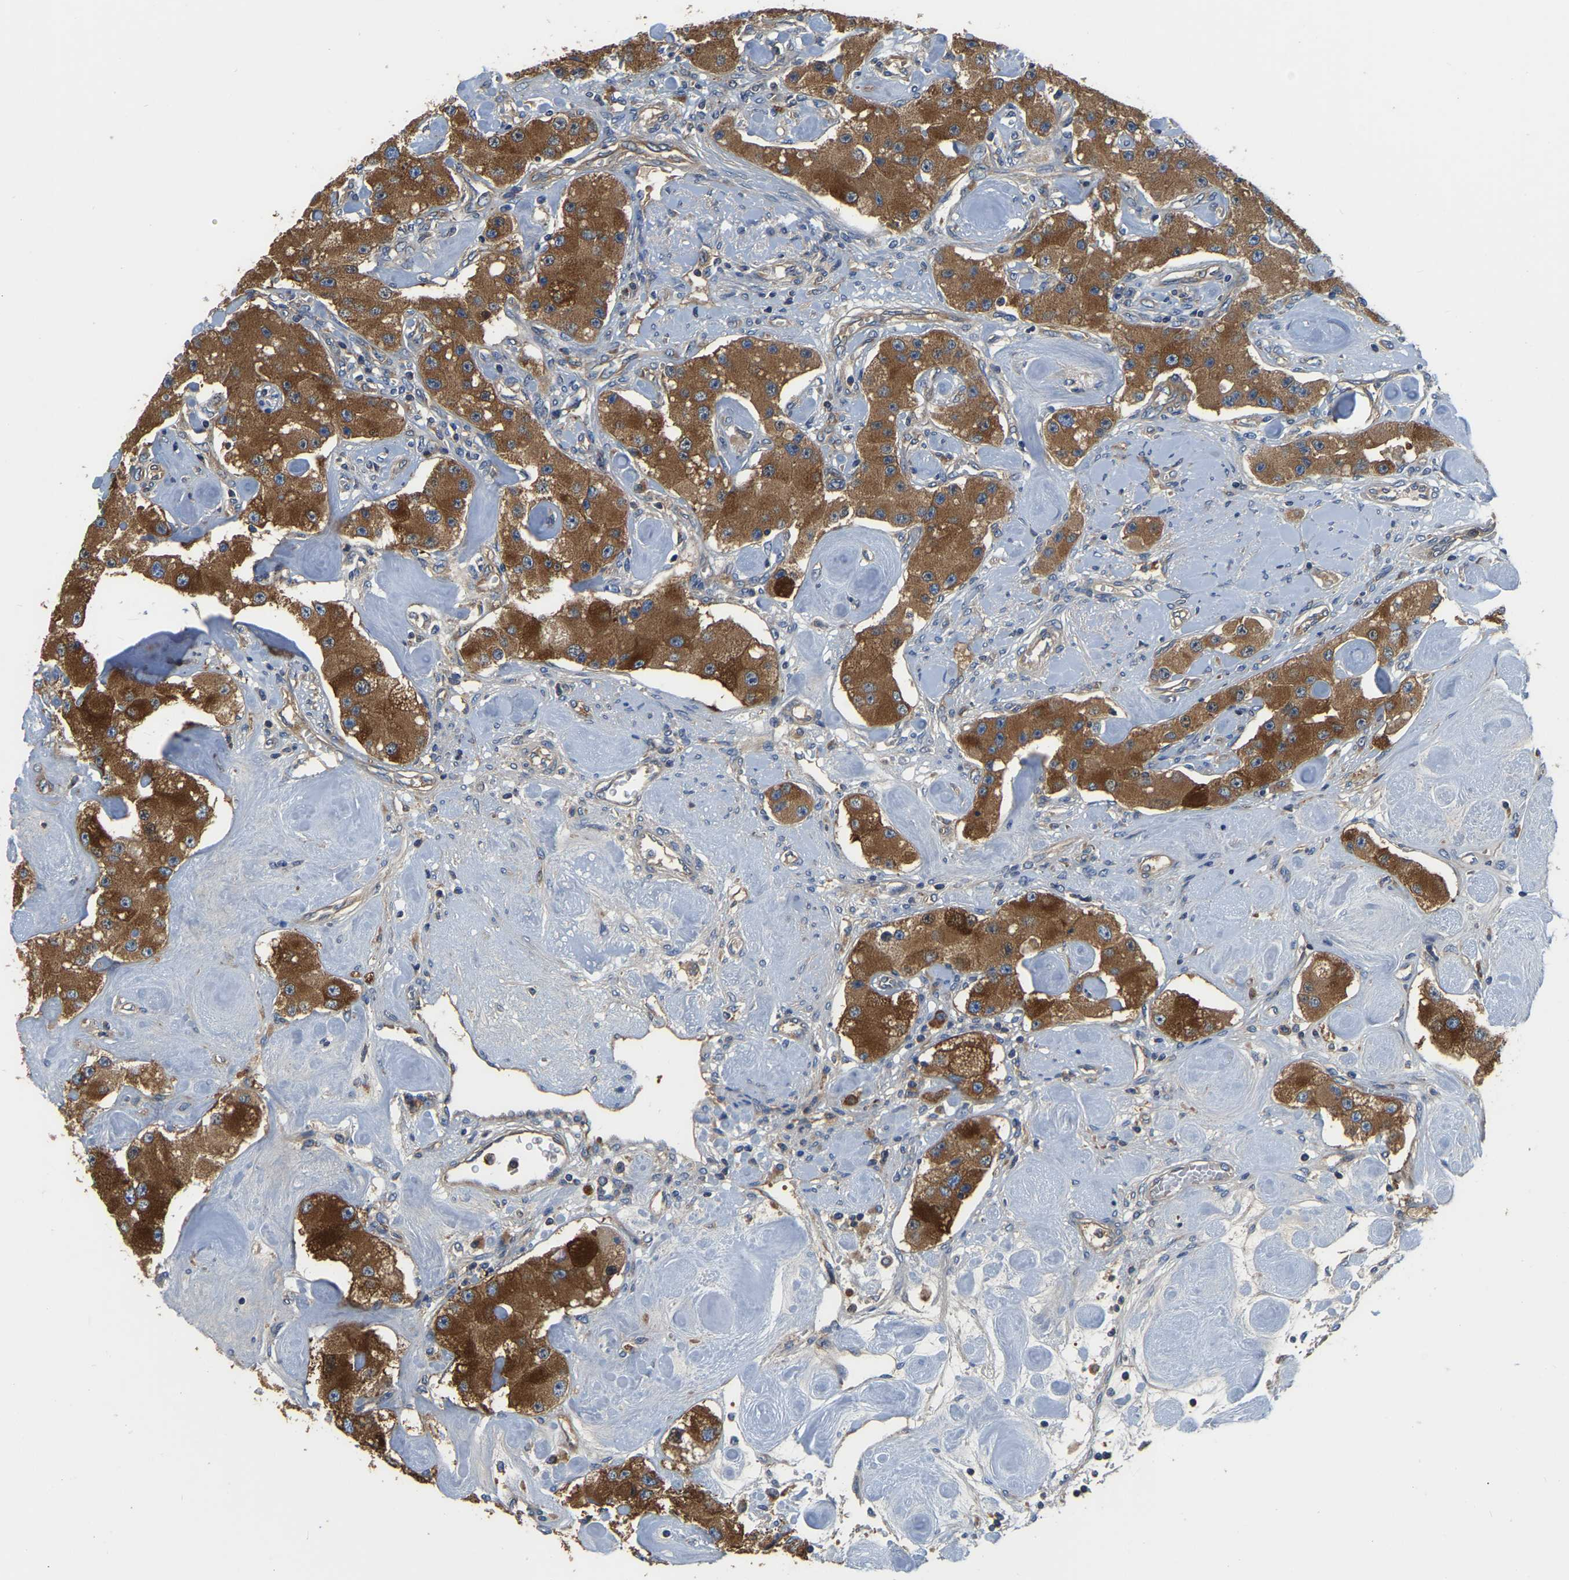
{"staining": {"intensity": "strong", "quantity": ">75%", "location": "cytoplasmic/membranous"}, "tissue": "carcinoid", "cell_type": "Tumor cells", "image_type": "cancer", "snomed": [{"axis": "morphology", "description": "Carcinoid, malignant, NOS"}, {"axis": "topography", "description": "Pancreas"}], "caption": "IHC (DAB) staining of carcinoid (malignant) displays strong cytoplasmic/membranous protein expression in about >75% of tumor cells.", "gene": "GARS1", "patient": {"sex": "male", "age": 41}}